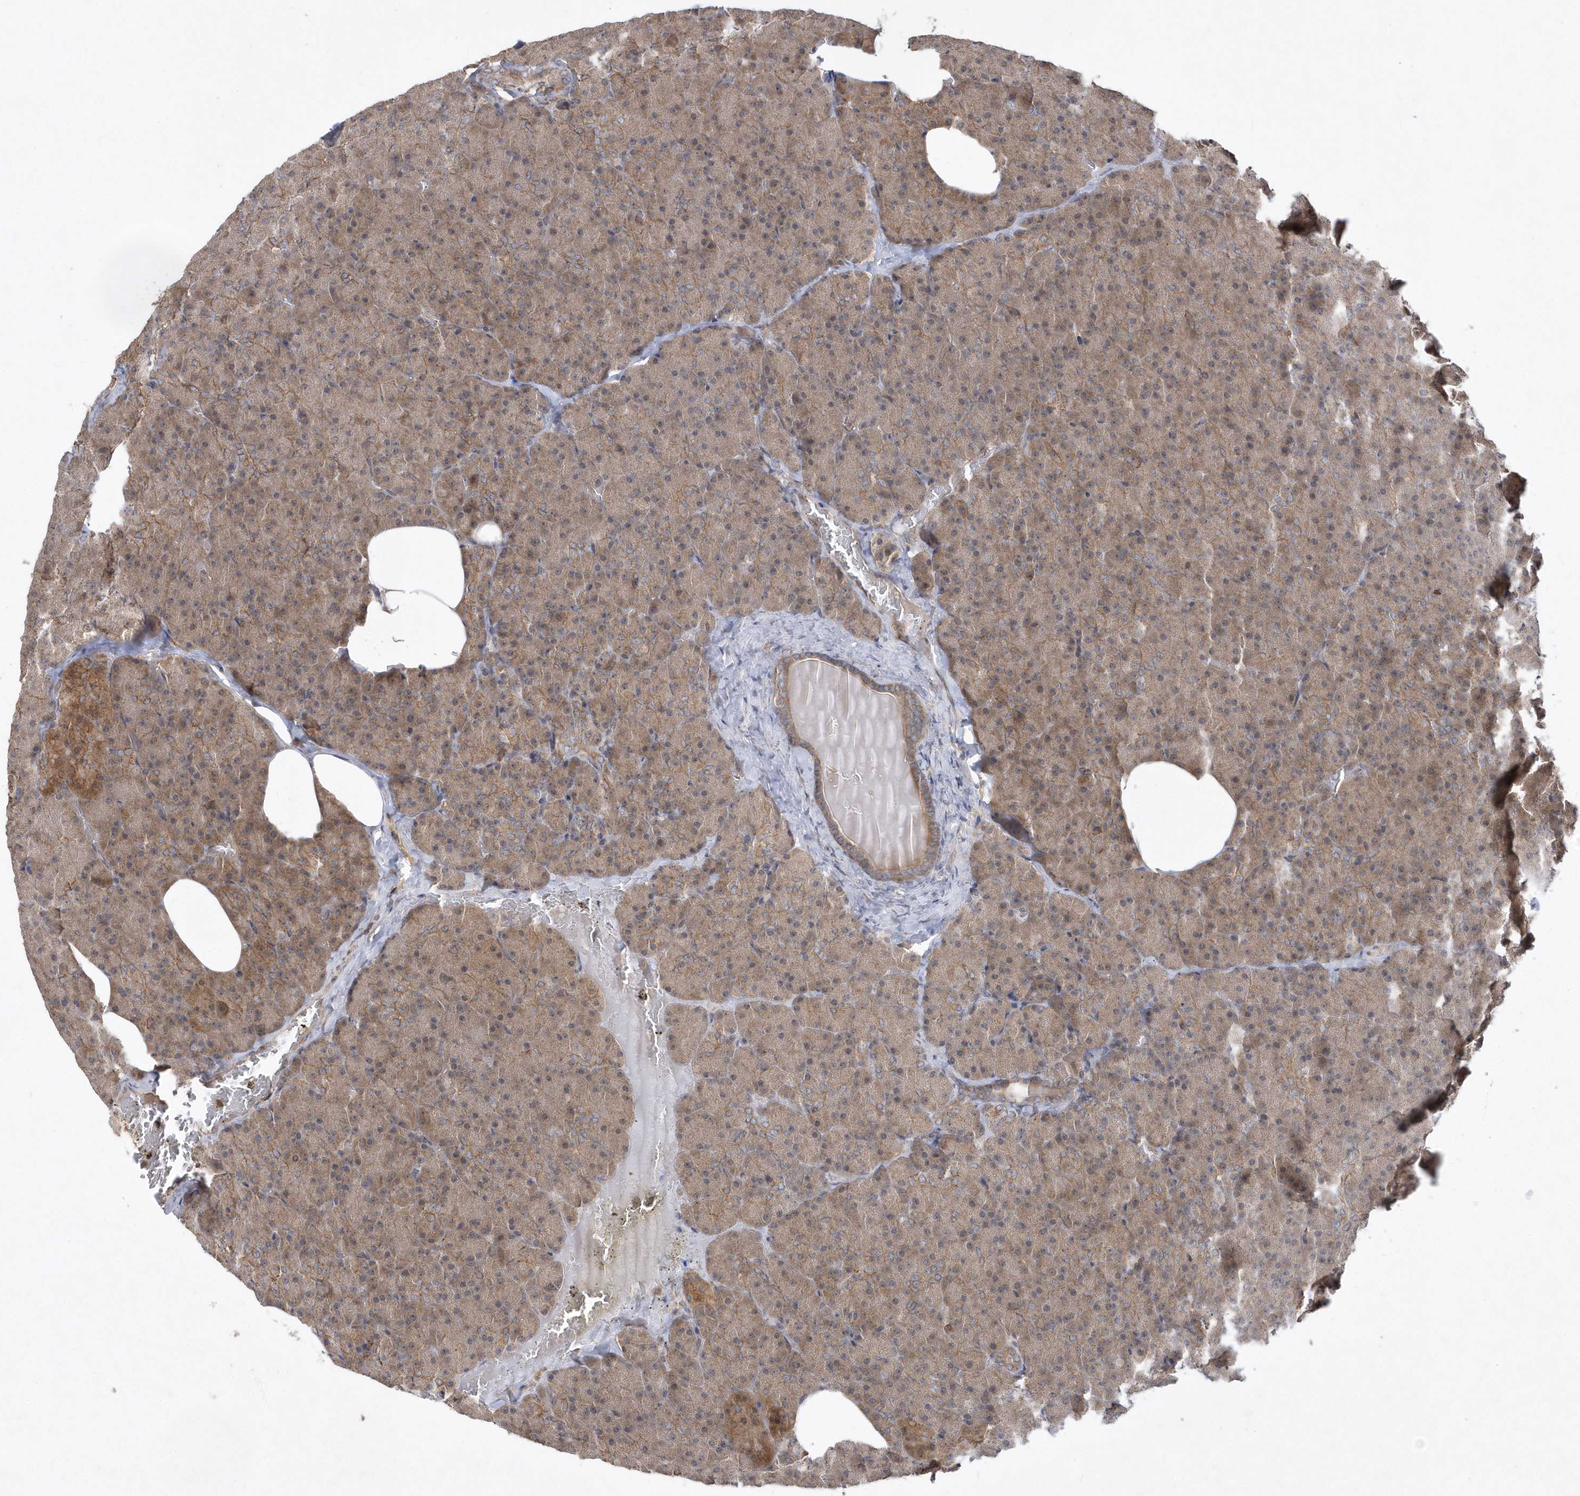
{"staining": {"intensity": "moderate", "quantity": ">75%", "location": "cytoplasmic/membranous,nuclear"}, "tissue": "pancreas", "cell_type": "Exocrine glandular cells", "image_type": "normal", "snomed": [{"axis": "morphology", "description": "Normal tissue, NOS"}, {"axis": "morphology", "description": "Carcinoid, malignant, NOS"}, {"axis": "topography", "description": "Pancreas"}], "caption": "Protein expression analysis of unremarkable pancreas shows moderate cytoplasmic/membranous,nuclear positivity in about >75% of exocrine glandular cells. The staining is performed using DAB (3,3'-diaminobenzidine) brown chromogen to label protein expression. The nuclei are counter-stained blue using hematoxylin.", "gene": "GFM2", "patient": {"sex": "female", "age": 35}}